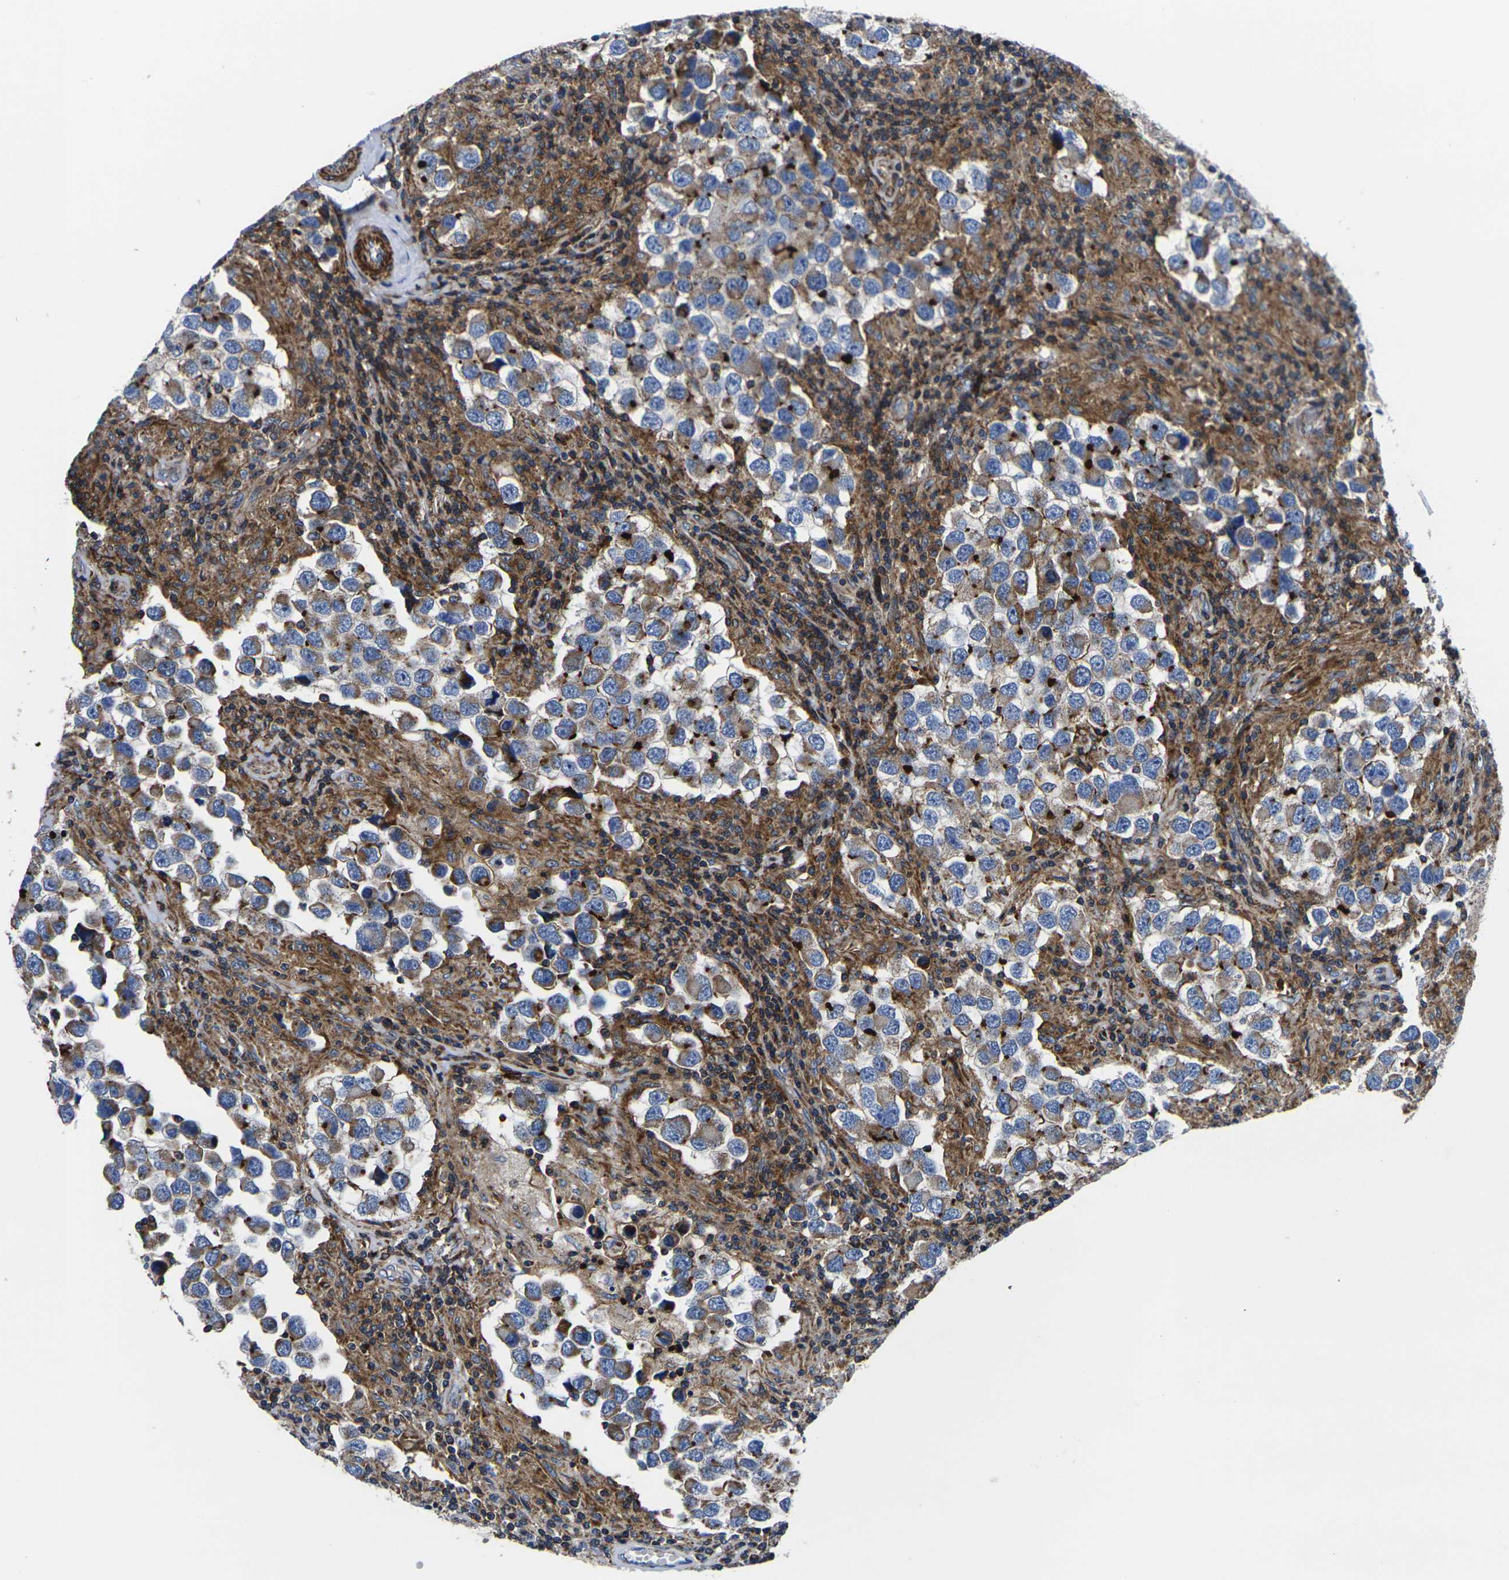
{"staining": {"intensity": "weak", "quantity": ">75%", "location": "cytoplasmic/membranous"}, "tissue": "testis cancer", "cell_type": "Tumor cells", "image_type": "cancer", "snomed": [{"axis": "morphology", "description": "Carcinoma, Embryonal, NOS"}, {"axis": "topography", "description": "Testis"}], "caption": "Testis embryonal carcinoma tissue reveals weak cytoplasmic/membranous positivity in approximately >75% of tumor cells, visualized by immunohistochemistry.", "gene": "GPR4", "patient": {"sex": "male", "age": 21}}